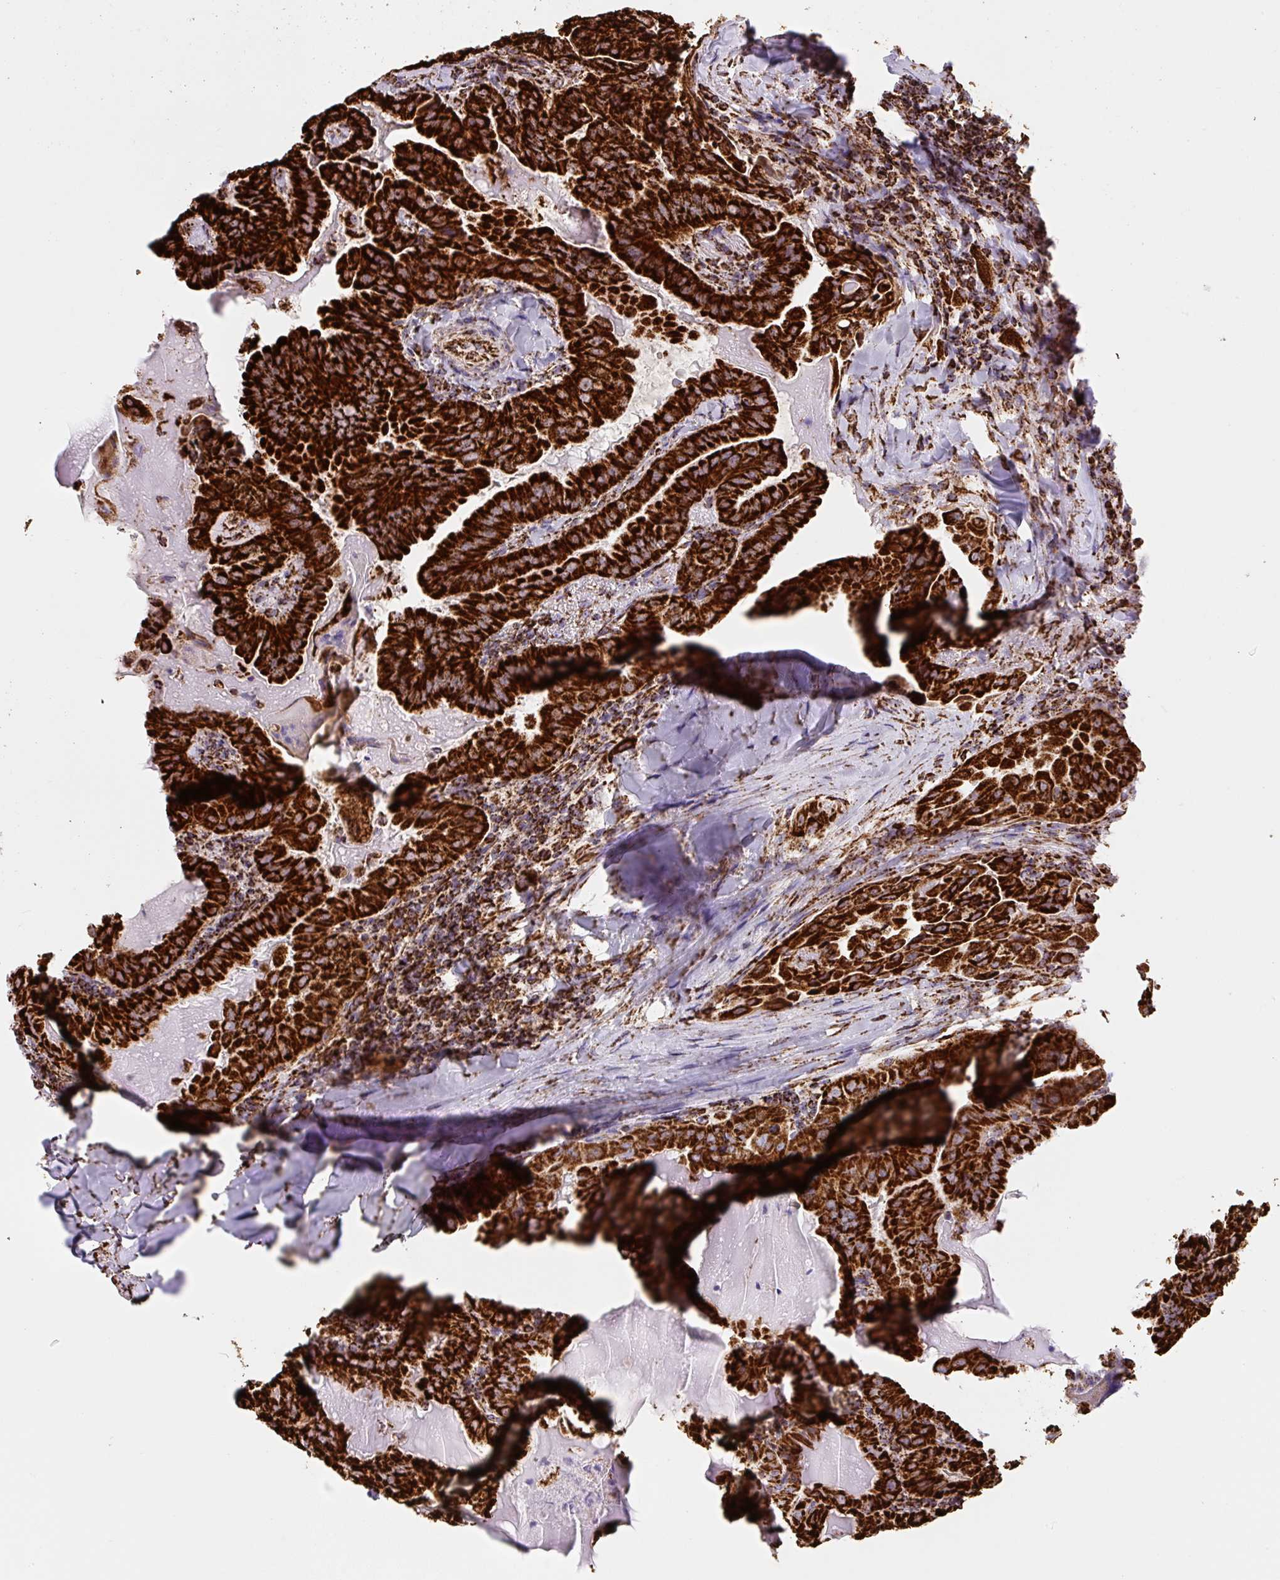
{"staining": {"intensity": "strong", "quantity": ">75%", "location": "cytoplasmic/membranous"}, "tissue": "thyroid cancer", "cell_type": "Tumor cells", "image_type": "cancer", "snomed": [{"axis": "morphology", "description": "Papillary adenocarcinoma, NOS"}, {"axis": "topography", "description": "Thyroid gland"}], "caption": "The photomicrograph reveals a brown stain indicating the presence of a protein in the cytoplasmic/membranous of tumor cells in thyroid papillary adenocarcinoma. (IHC, brightfield microscopy, high magnification).", "gene": "ATP5F1A", "patient": {"sex": "female", "age": 68}}